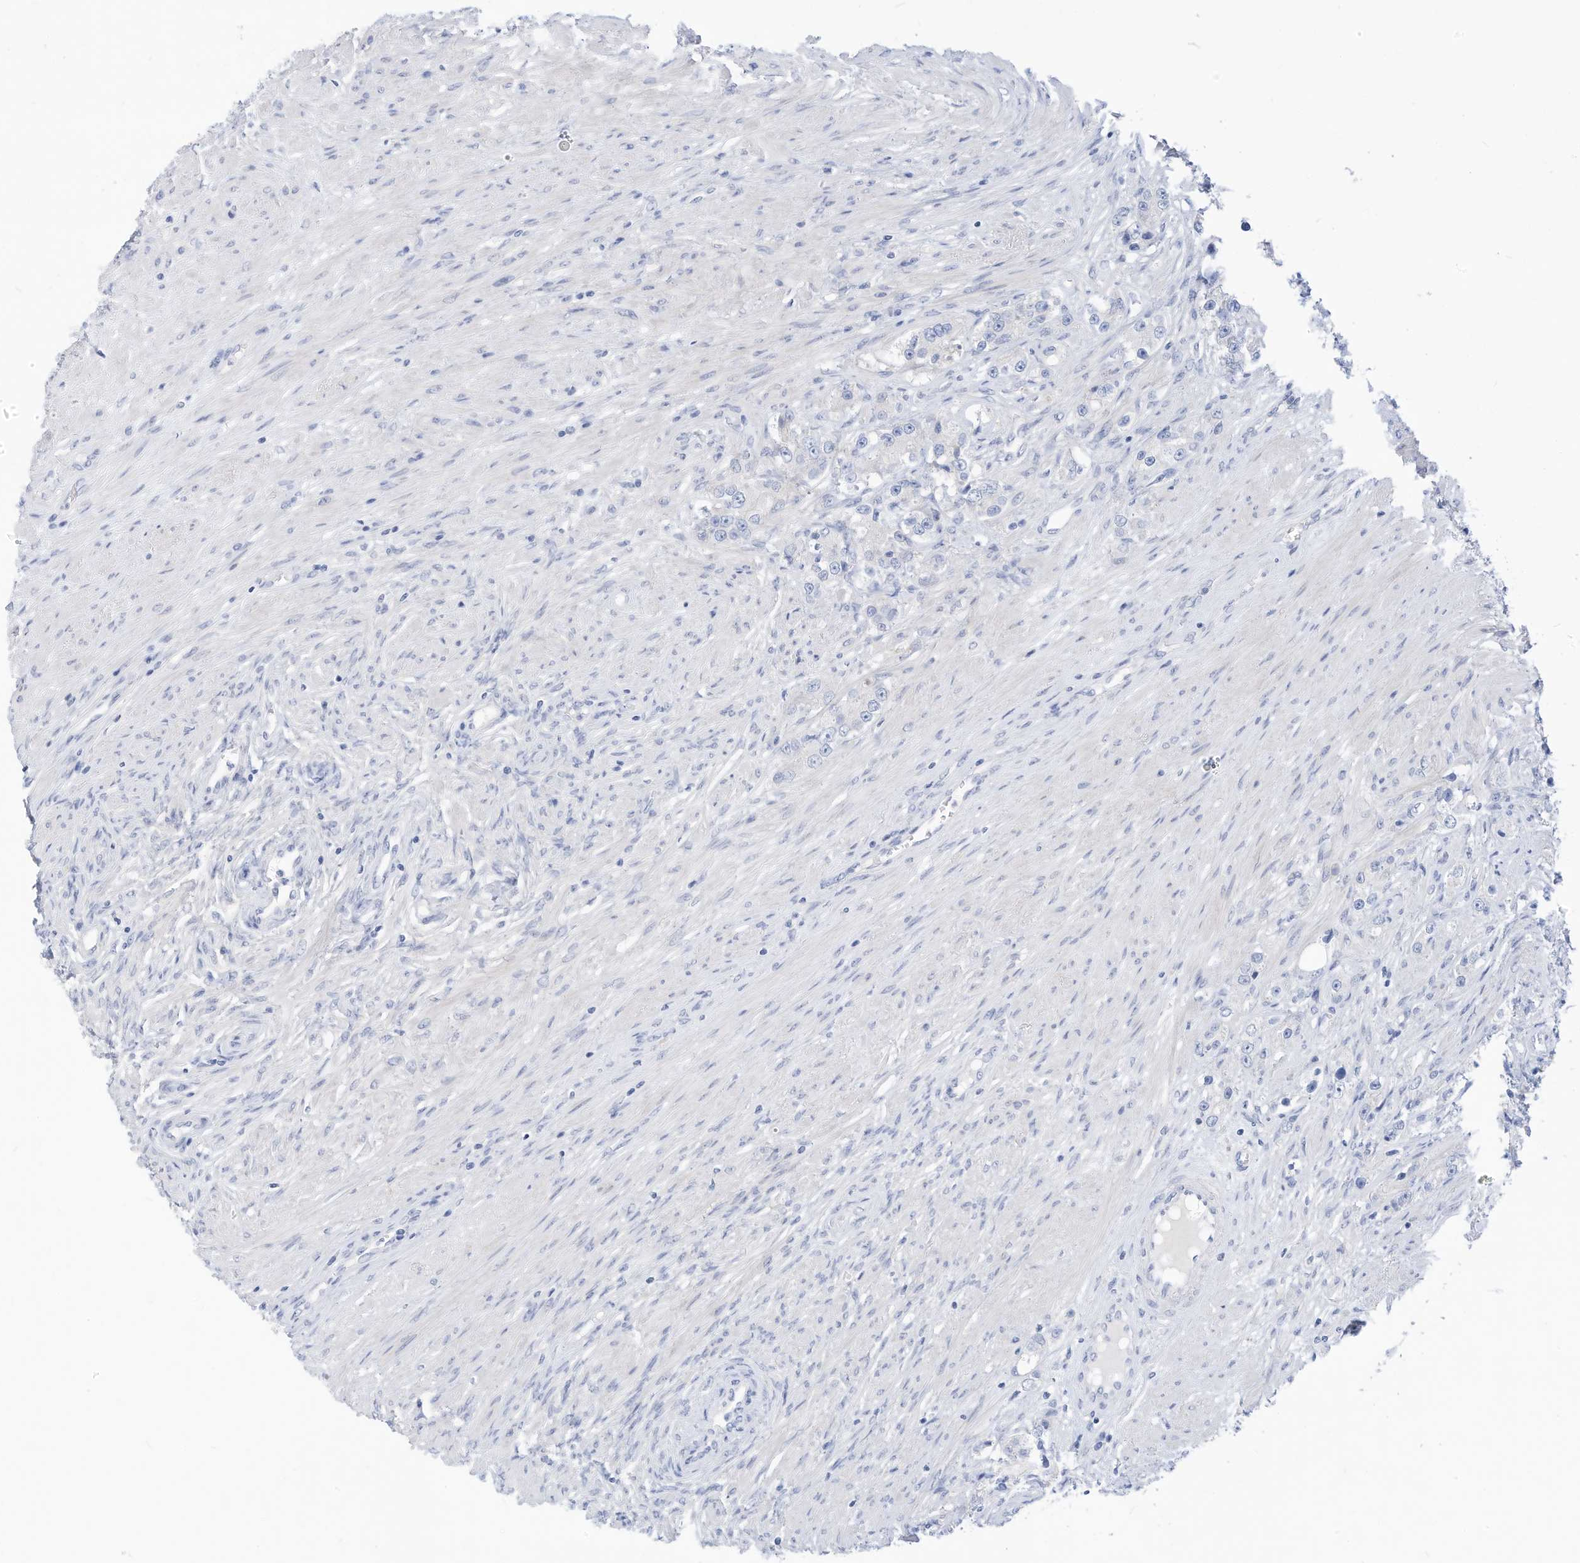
{"staining": {"intensity": "negative", "quantity": "none", "location": "none"}, "tissue": "prostate cancer", "cell_type": "Tumor cells", "image_type": "cancer", "snomed": [{"axis": "morphology", "description": "Adenocarcinoma, High grade"}, {"axis": "topography", "description": "Prostate"}], "caption": "A histopathology image of prostate adenocarcinoma (high-grade) stained for a protein displays no brown staining in tumor cells. (DAB (3,3'-diaminobenzidine) immunohistochemistry (IHC), high magnification).", "gene": "SPOCD1", "patient": {"sex": "male", "age": 63}}